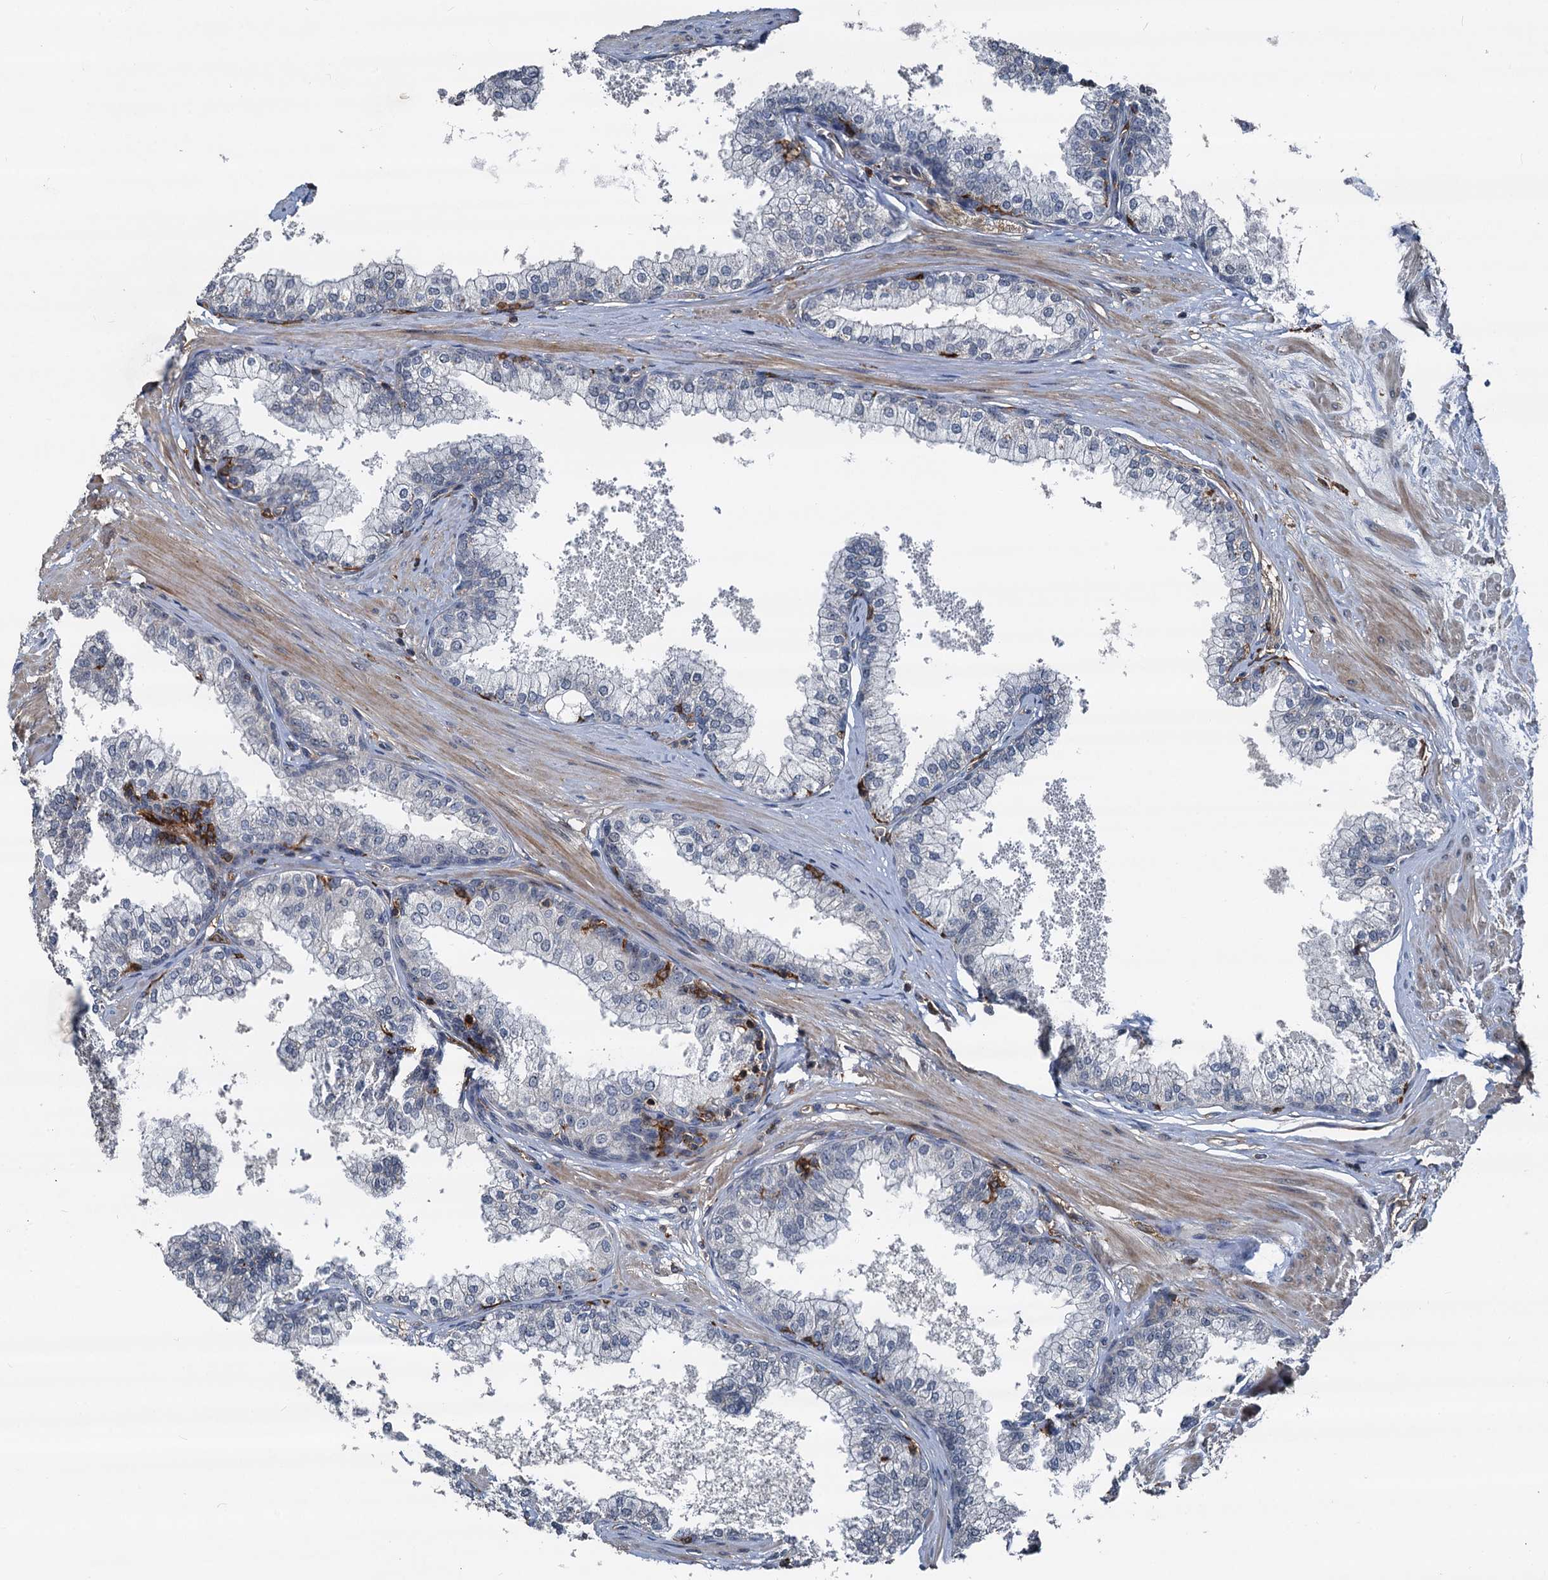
{"staining": {"intensity": "negative", "quantity": "none", "location": "none"}, "tissue": "prostate", "cell_type": "Glandular cells", "image_type": "normal", "snomed": [{"axis": "morphology", "description": "Normal tissue, NOS"}, {"axis": "topography", "description": "Prostate"}], "caption": "Immunohistochemistry (IHC) photomicrograph of unremarkable prostate: prostate stained with DAB demonstrates no significant protein positivity in glandular cells.", "gene": "PLEKHO2", "patient": {"sex": "male", "age": 60}}